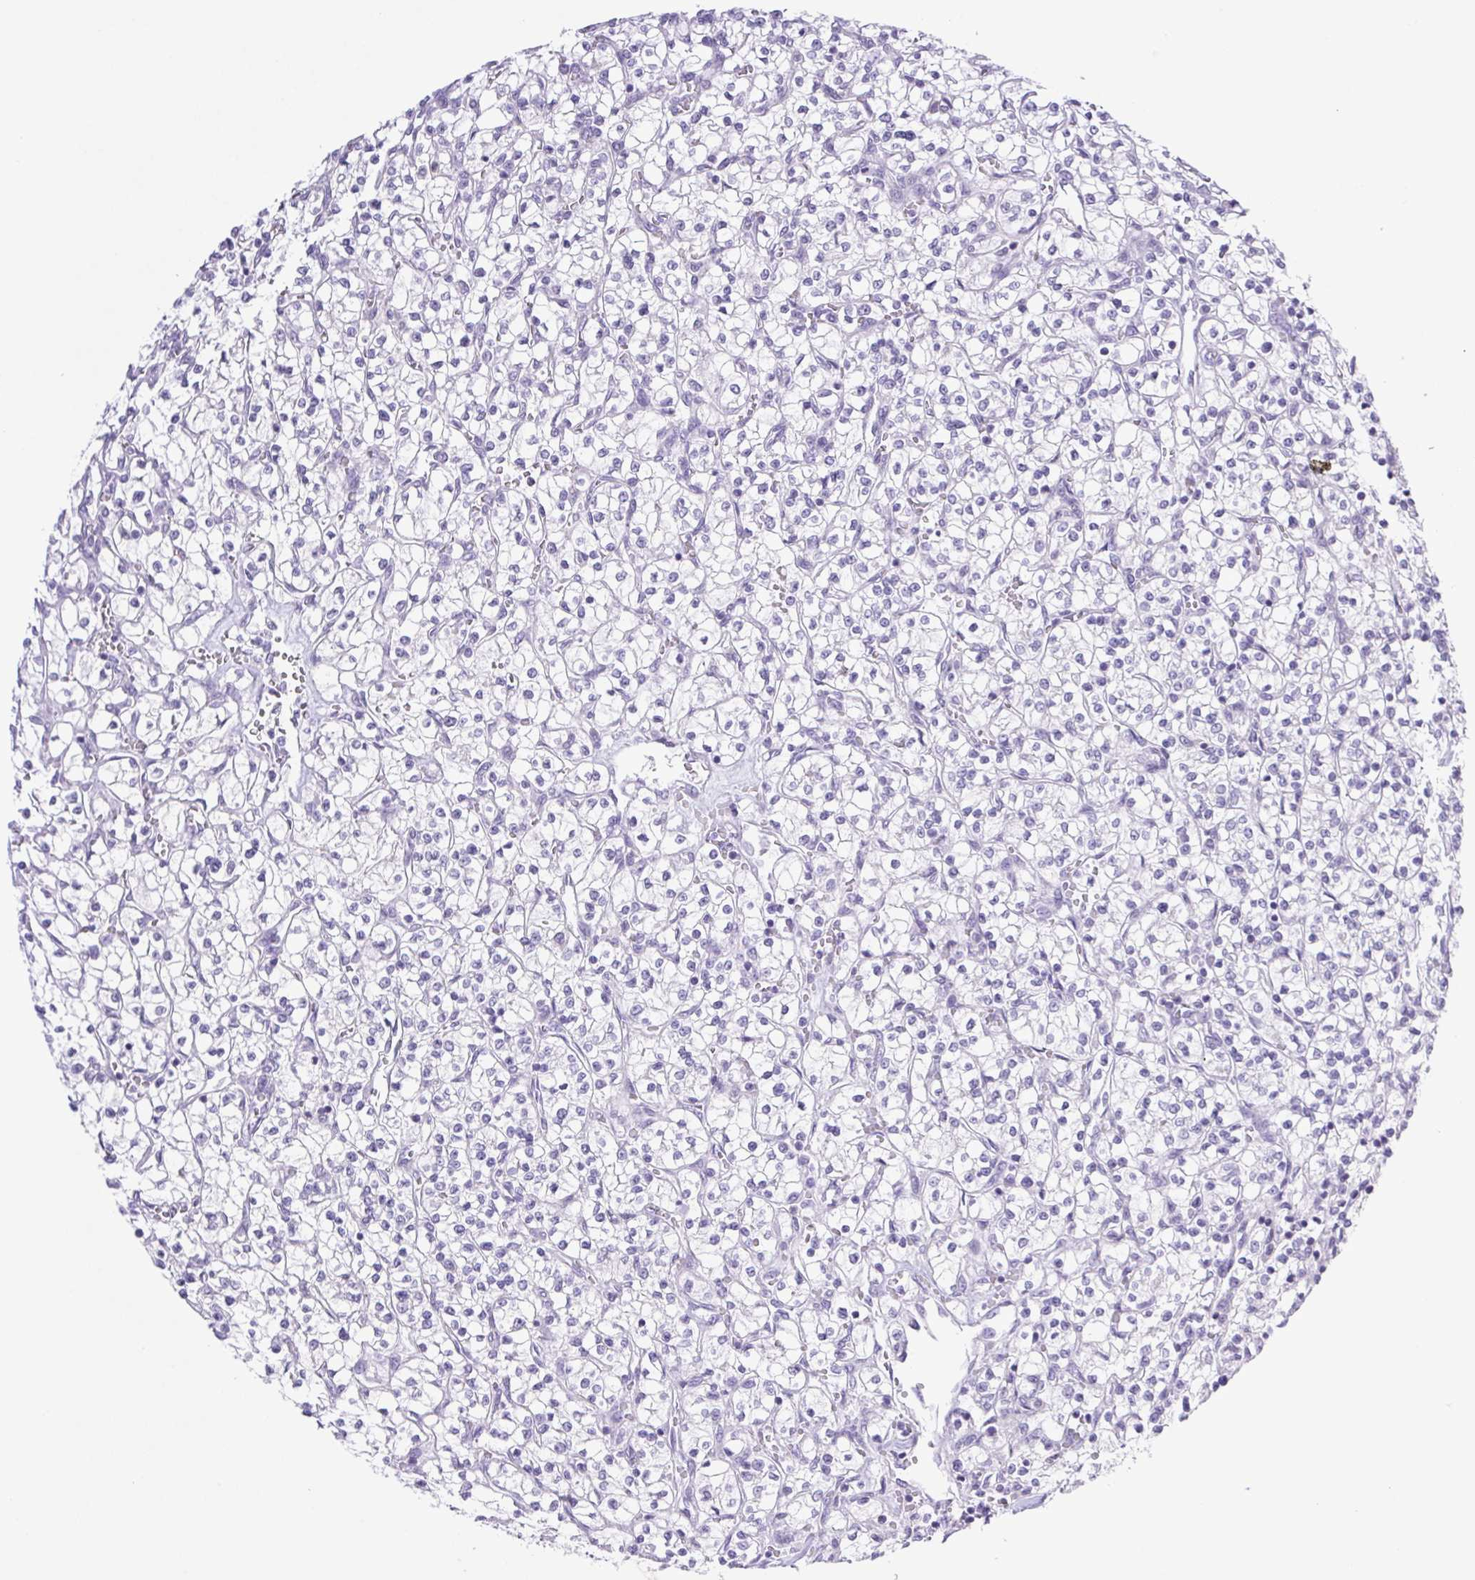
{"staining": {"intensity": "negative", "quantity": "none", "location": "none"}, "tissue": "renal cancer", "cell_type": "Tumor cells", "image_type": "cancer", "snomed": [{"axis": "morphology", "description": "Adenocarcinoma, NOS"}, {"axis": "topography", "description": "Kidney"}], "caption": "This is an immunohistochemistry micrograph of human adenocarcinoma (renal). There is no positivity in tumor cells.", "gene": "SYNPR", "patient": {"sex": "female", "age": 64}}